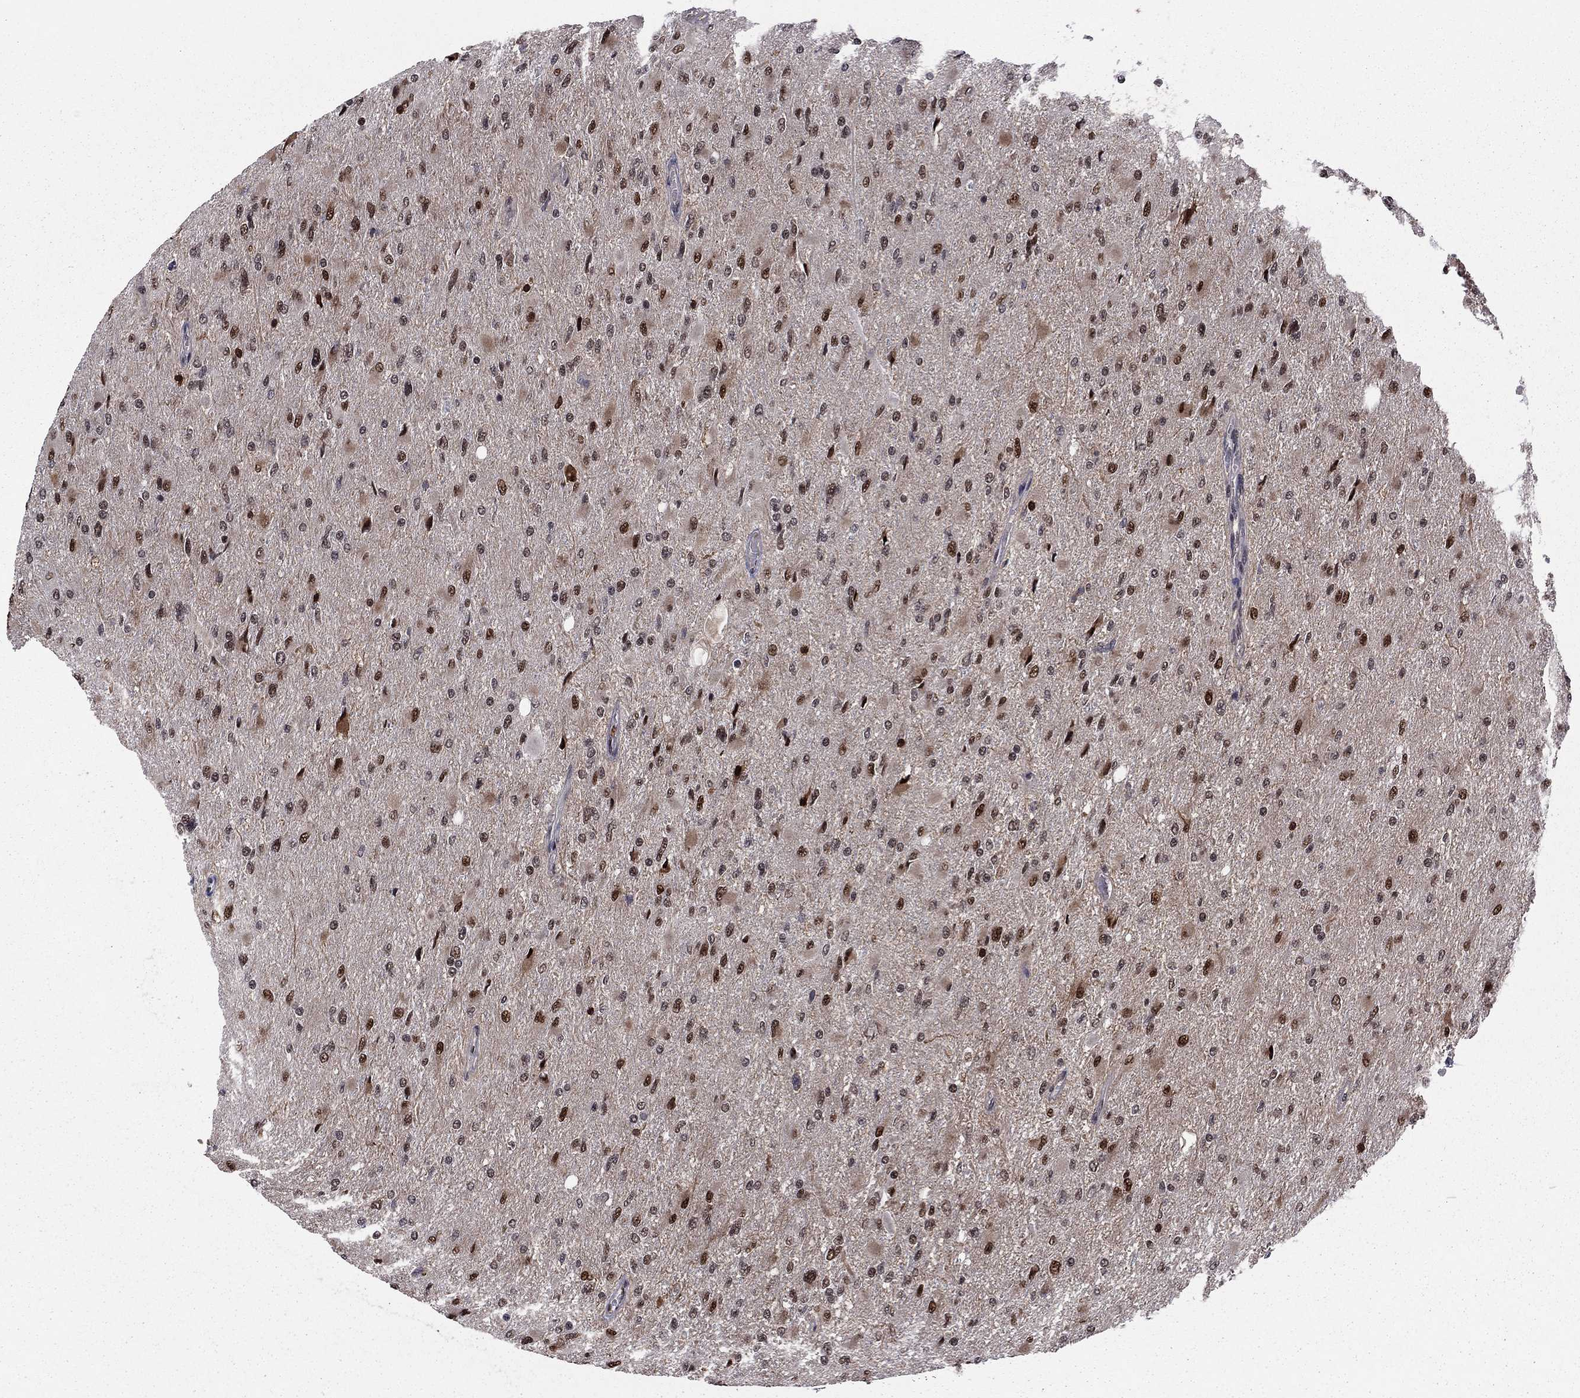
{"staining": {"intensity": "moderate", "quantity": ">75%", "location": "nuclear"}, "tissue": "glioma", "cell_type": "Tumor cells", "image_type": "cancer", "snomed": [{"axis": "morphology", "description": "Glioma, malignant, High grade"}, {"axis": "topography", "description": "Cerebral cortex"}], "caption": "Protein analysis of high-grade glioma (malignant) tissue shows moderate nuclear expression in about >75% of tumor cells.", "gene": "PSMD2", "patient": {"sex": "female", "age": 36}}